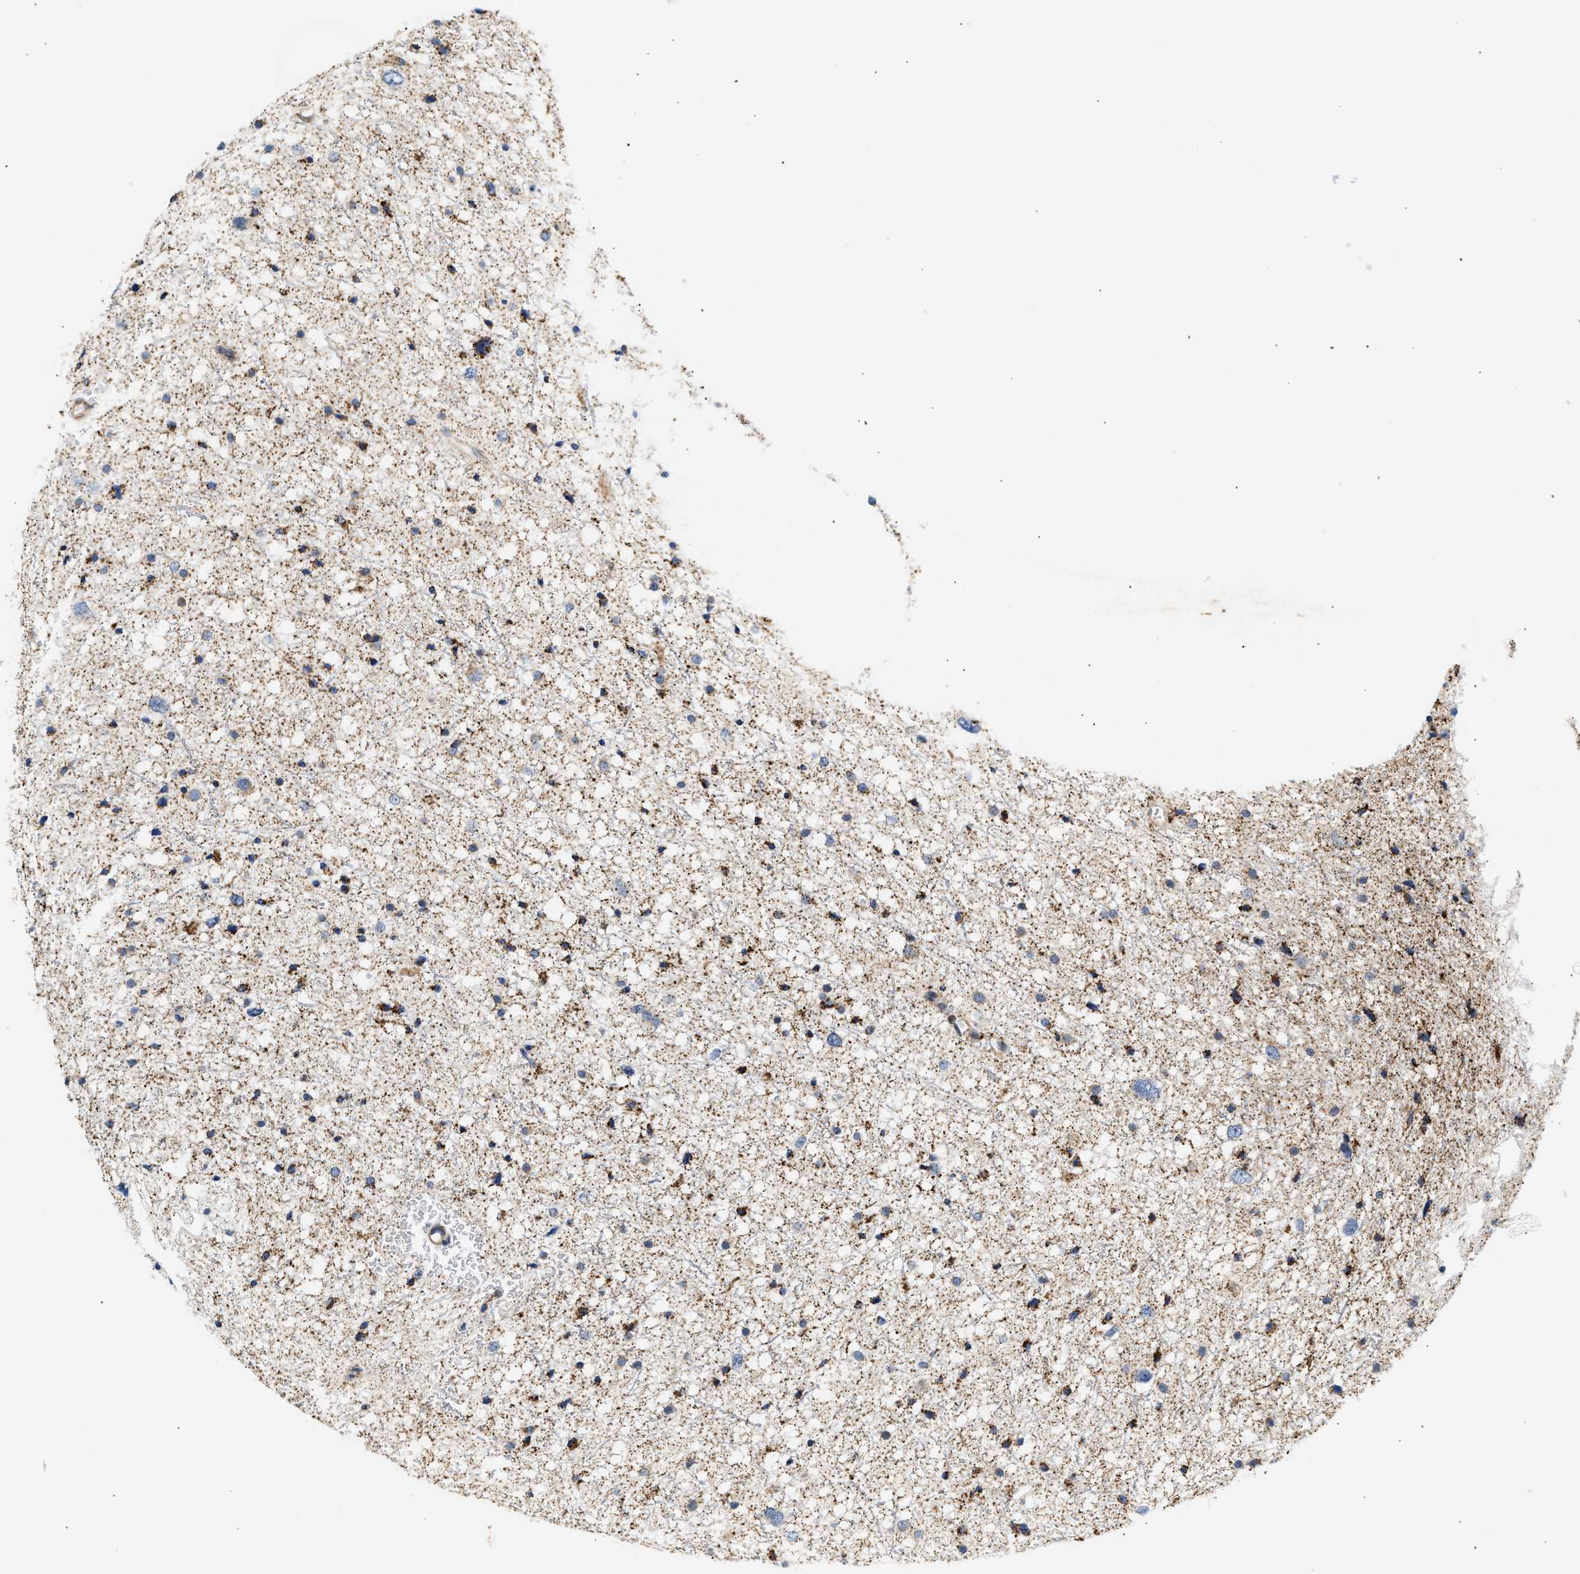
{"staining": {"intensity": "moderate", "quantity": "25%-75%", "location": "cytoplasmic/membranous"}, "tissue": "glioma", "cell_type": "Tumor cells", "image_type": "cancer", "snomed": [{"axis": "morphology", "description": "Glioma, malignant, Low grade"}, {"axis": "topography", "description": "Brain"}], "caption": "Immunohistochemistry of glioma shows medium levels of moderate cytoplasmic/membranous staining in about 25%-75% of tumor cells.", "gene": "IFT74", "patient": {"sex": "female", "age": 37}}